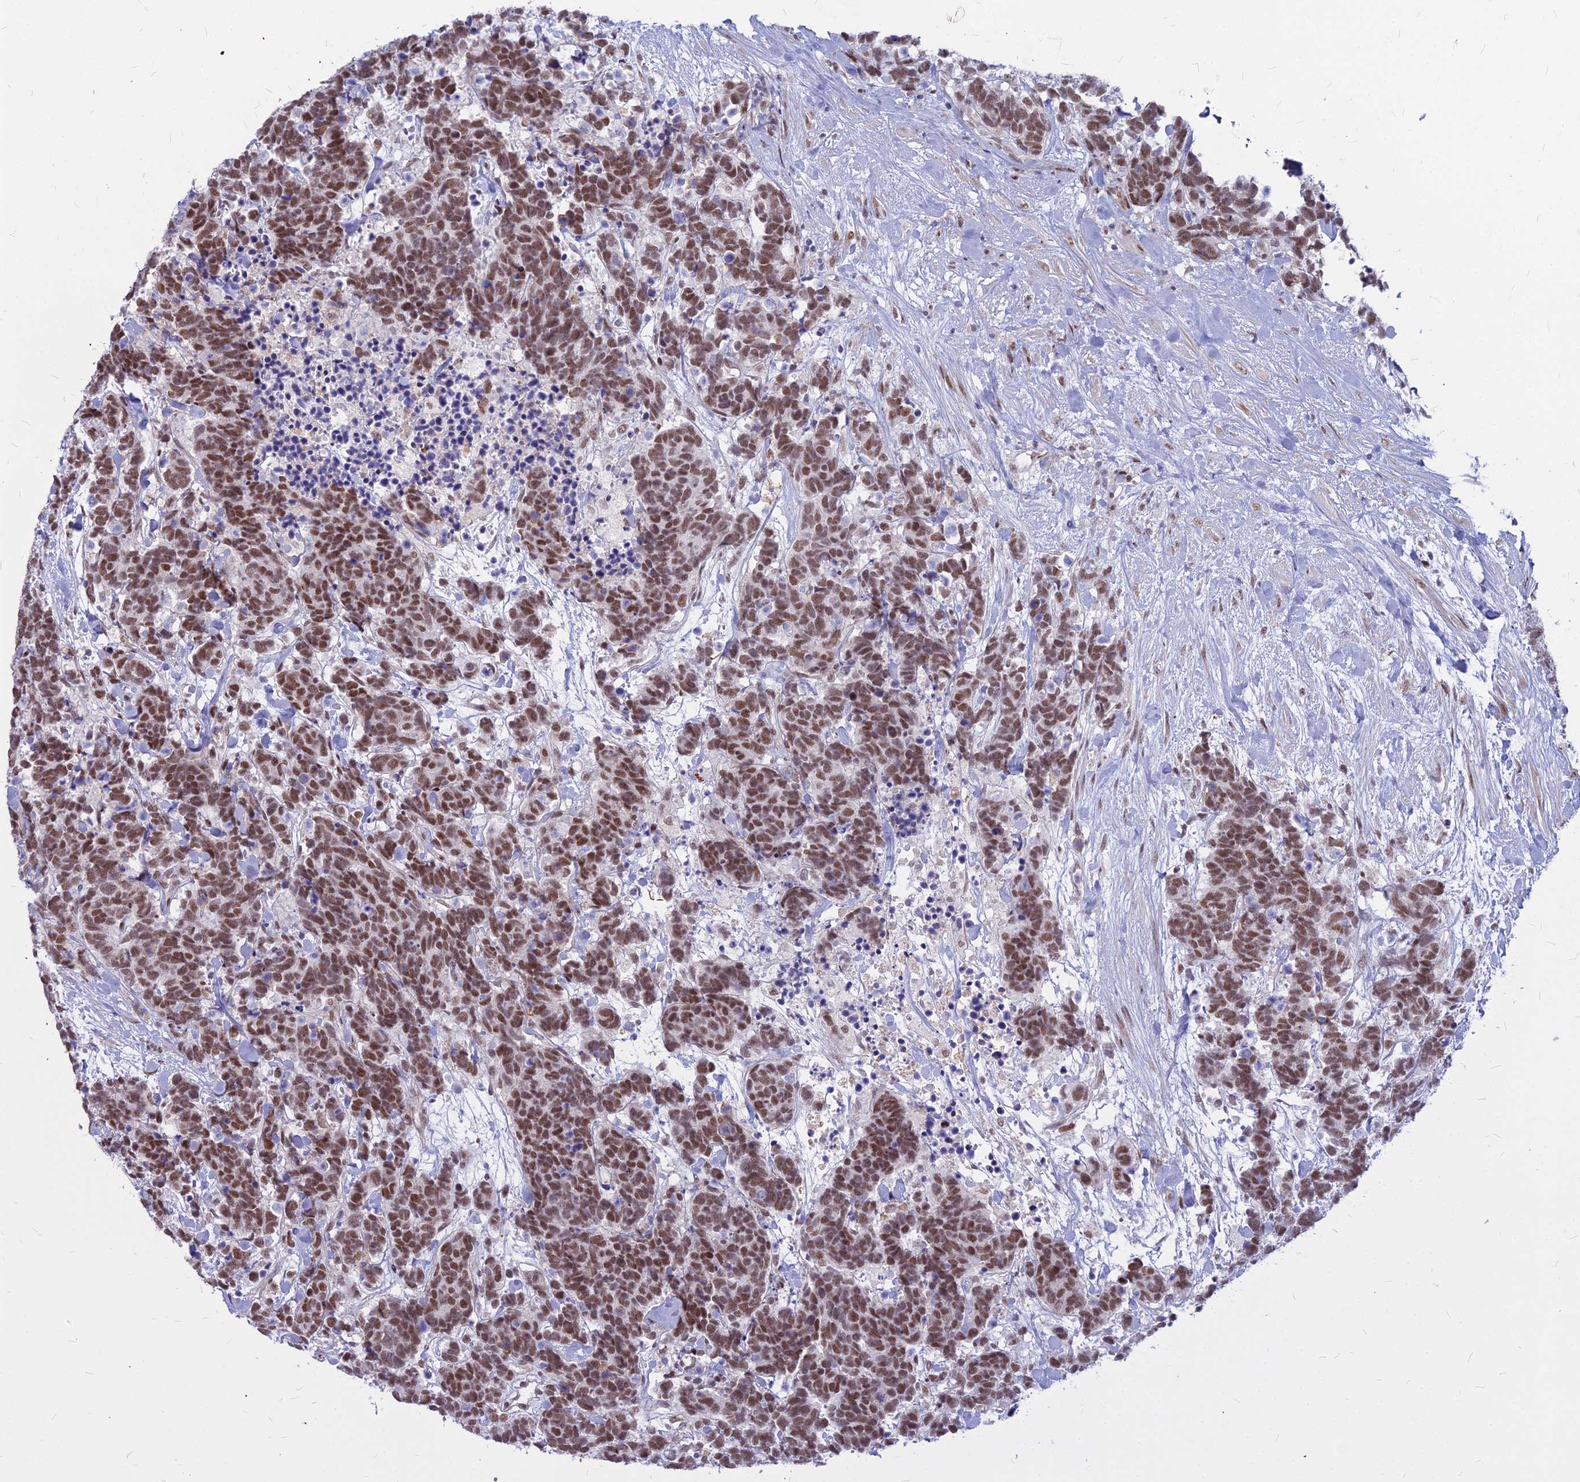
{"staining": {"intensity": "moderate", "quantity": ">75%", "location": "nuclear"}, "tissue": "carcinoid", "cell_type": "Tumor cells", "image_type": "cancer", "snomed": [{"axis": "morphology", "description": "Carcinoma, NOS"}, {"axis": "morphology", "description": "Carcinoid, malignant, NOS"}, {"axis": "topography", "description": "Prostate"}], "caption": "Carcinoma was stained to show a protein in brown. There is medium levels of moderate nuclear positivity in about >75% of tumor cells.", "gene": "ALG10", "patient": {"sex": "male", "age": 57}}